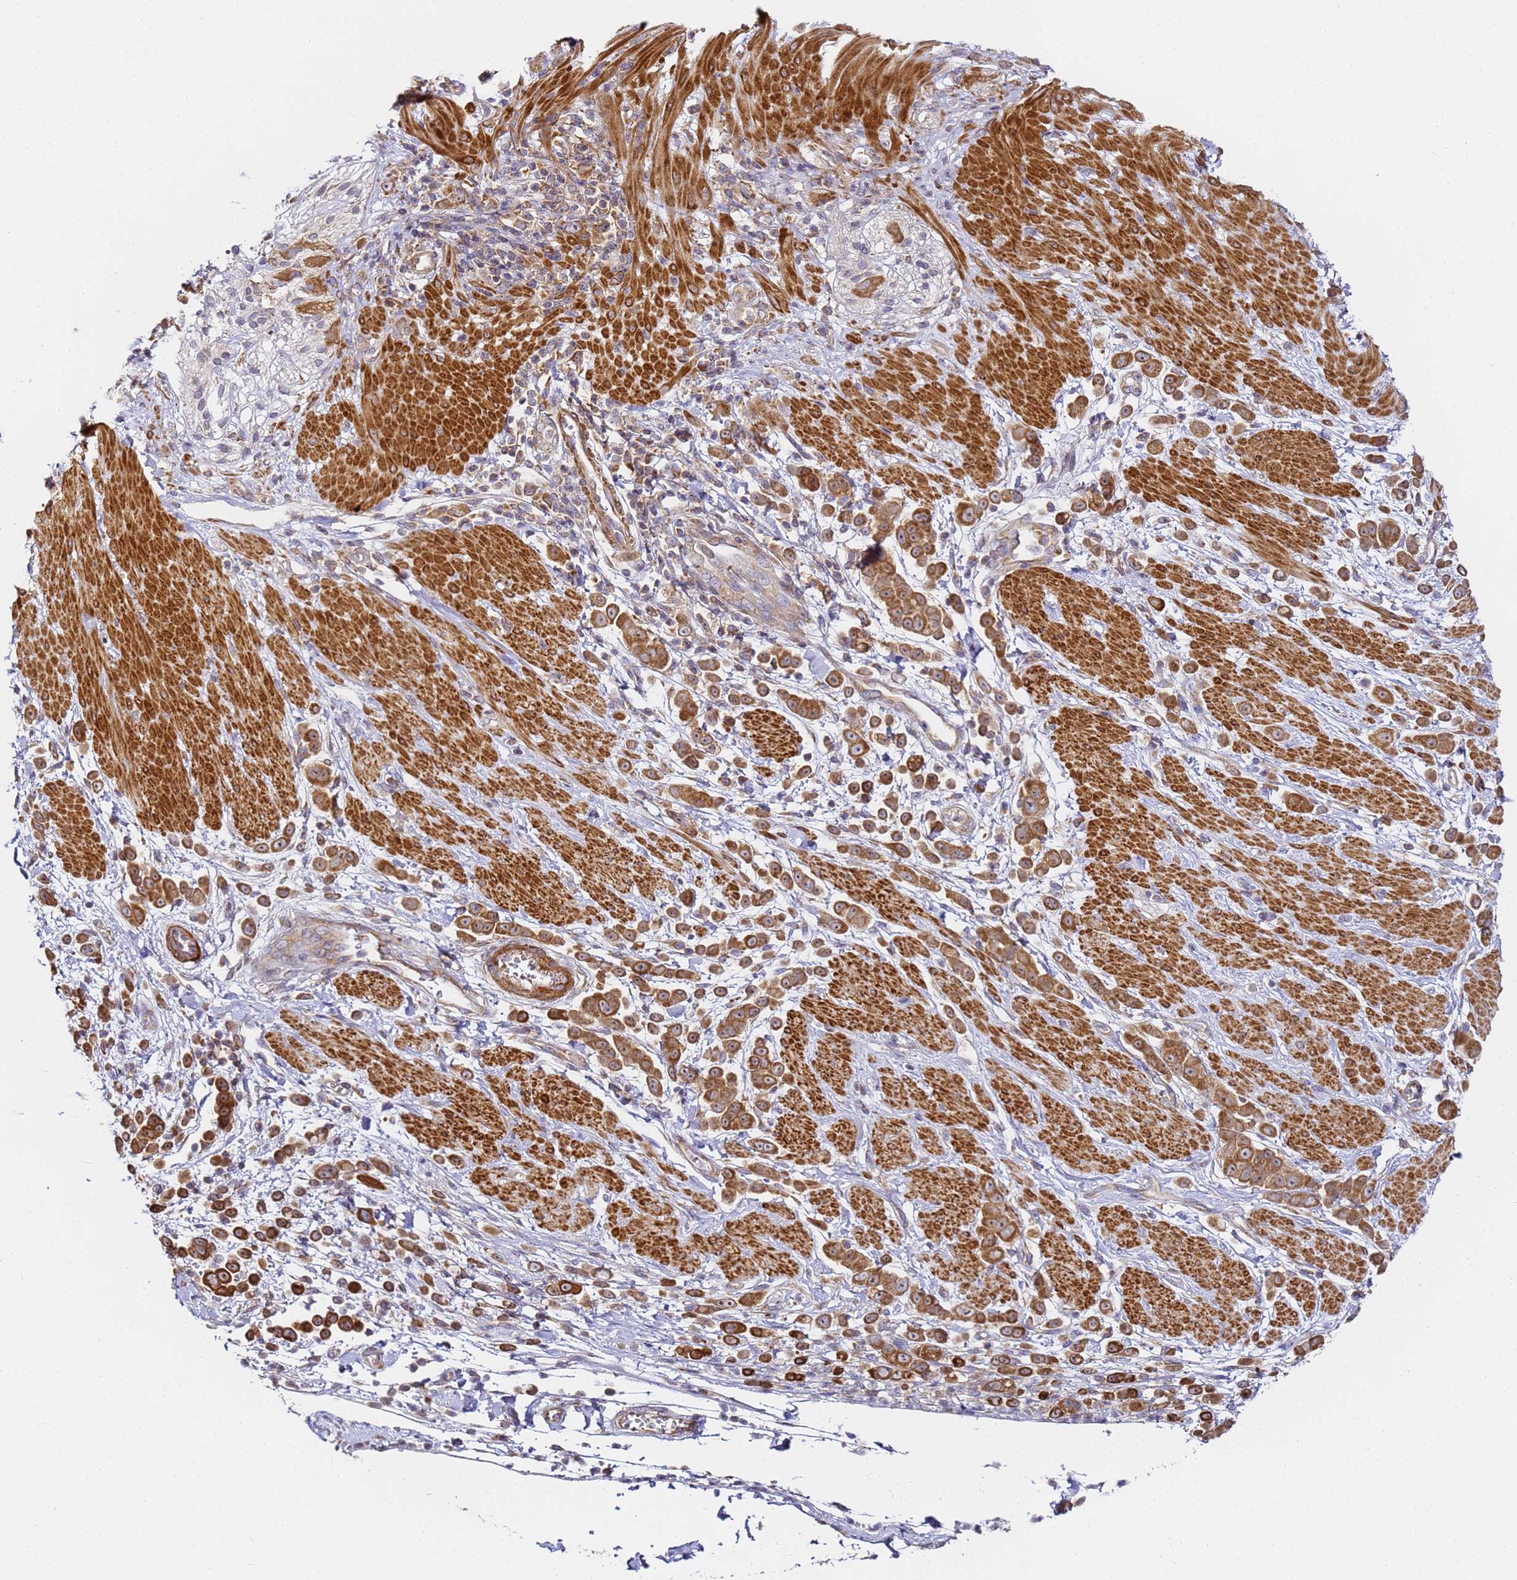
{"staining": {"intensity": "strong", "quantity": ">75%", "location": "cytoplasmic/membranous"}, "tissue": "pancreatic cancer", "cell_type": "Tumor cells", "image_type": "cancer", "snomed": [{"axis": "morphology", "description": "Normal tissue, NOS"}, {"axis": "morphology", "description": "Adenocarcinoma, NOS"}, {"axis": "topography", "description": "Pancreas"}], "caption": "Immunohistochemical staining of human adenocarcinoma (pancreatic) displays high levels of strong cytoplasmic/membranous staining in approximately >75% of tumor cells. The staining was performed using DAB to visualize the protein expression in brown, while the nuclei were stained in blue with hematoxylin (Magnification: 20x).", "gene": "RPL13A", "patient": {"sex": "female", "age": 64}}